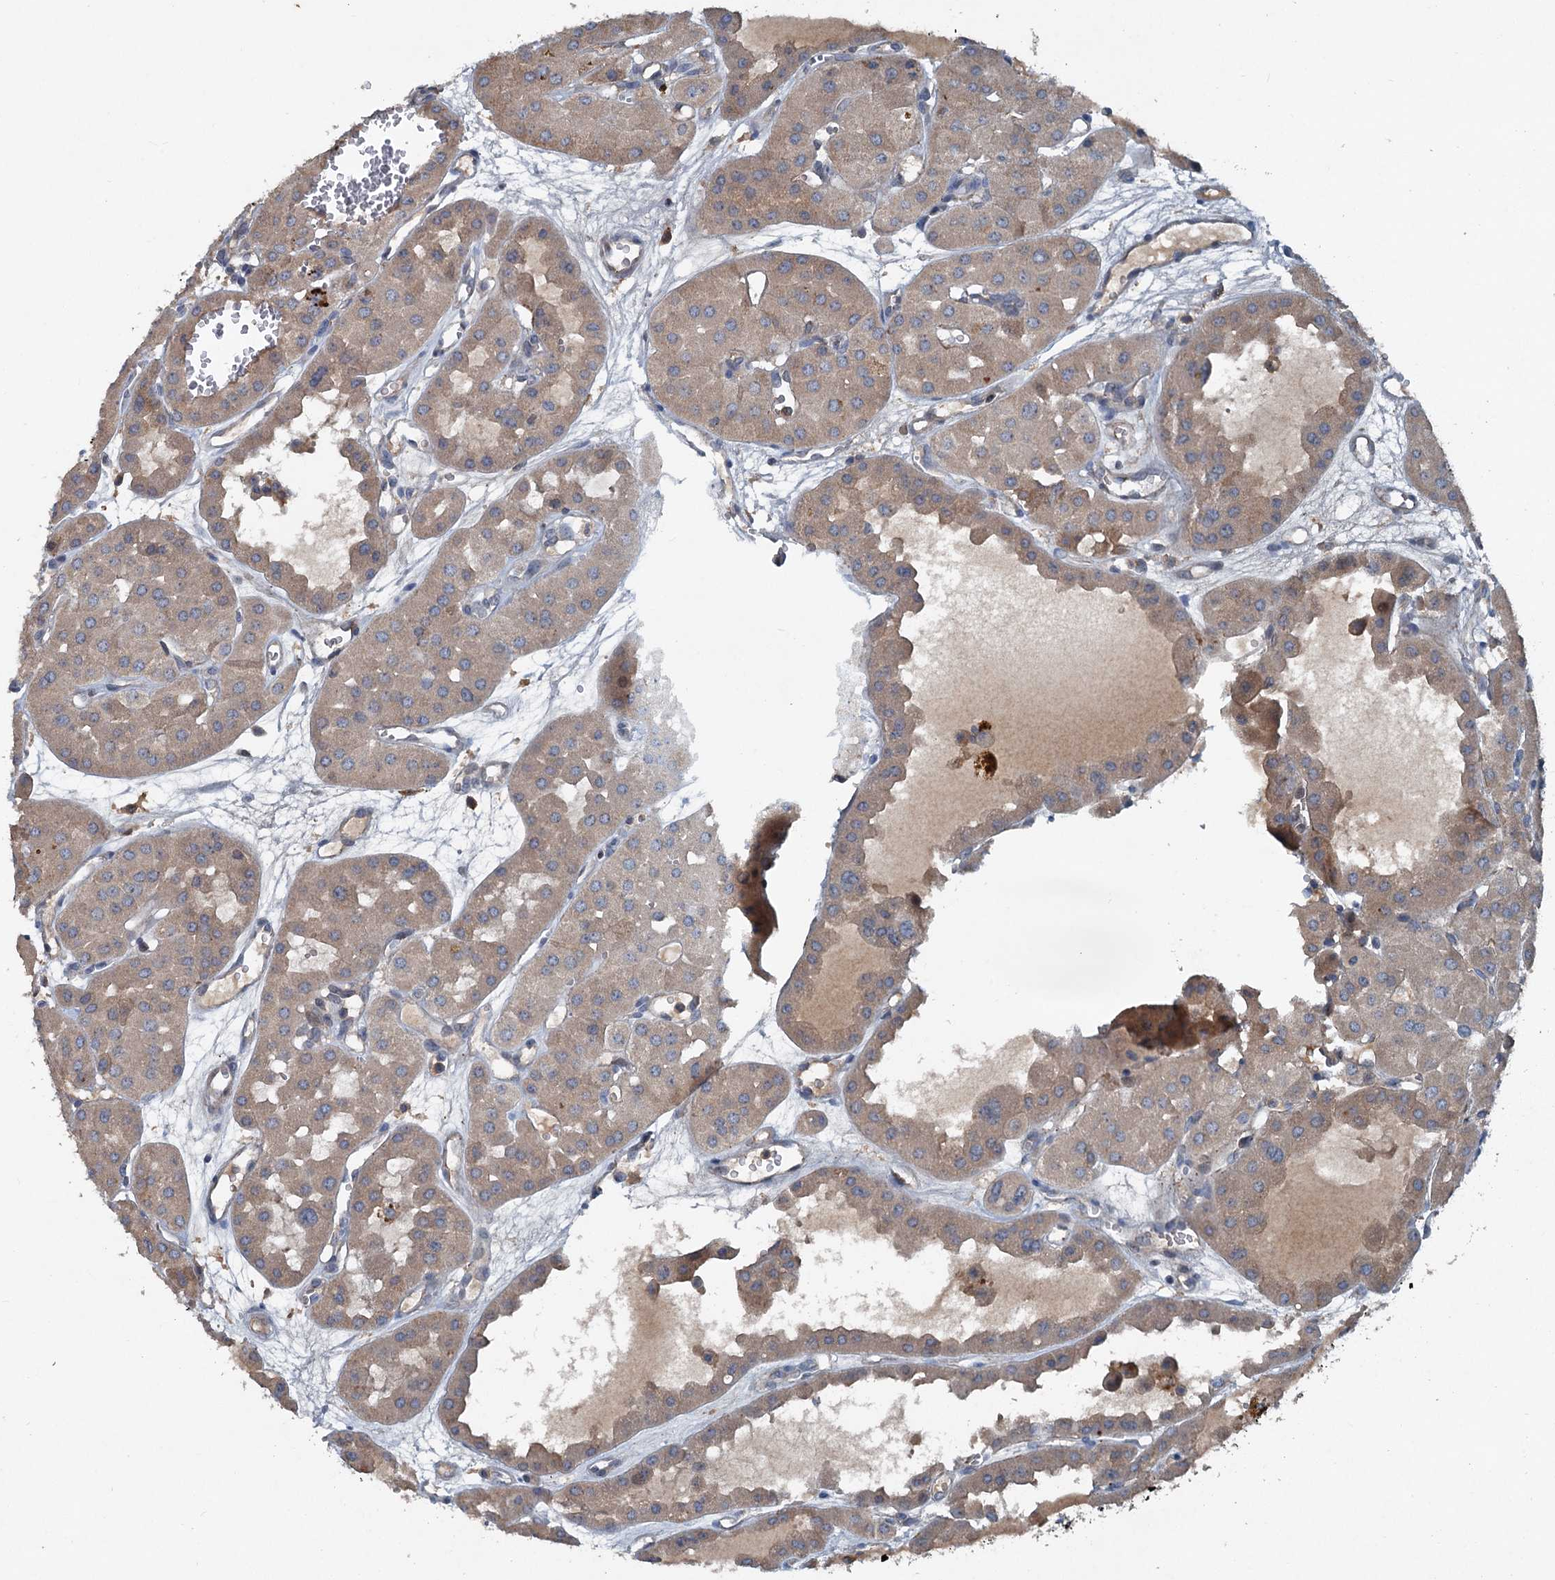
{"staining": {"intensity": "weak", "quantity": ">75%", "location": "cytoplasmic/membranous"}, "tissue": "renal cancer", "cell_type": "Tumor cells", "image_type": "cancer", "snomed": [{"axis": "morphology", "description": "Carcinoma, NOS"}, {"axis": "topography", "description": "Kidney"}], "caption": "Renal cancer (carcinoma) stained with DAB (3,3'-diaminobenzidine) immunohistochemistry (IHC) shows low levels of weak cytoplasmic/membranous positivity in approximately >75% of tumor cells.", "gene": "TAPBPL", "patient": {"sex": "female", "age": 75}}